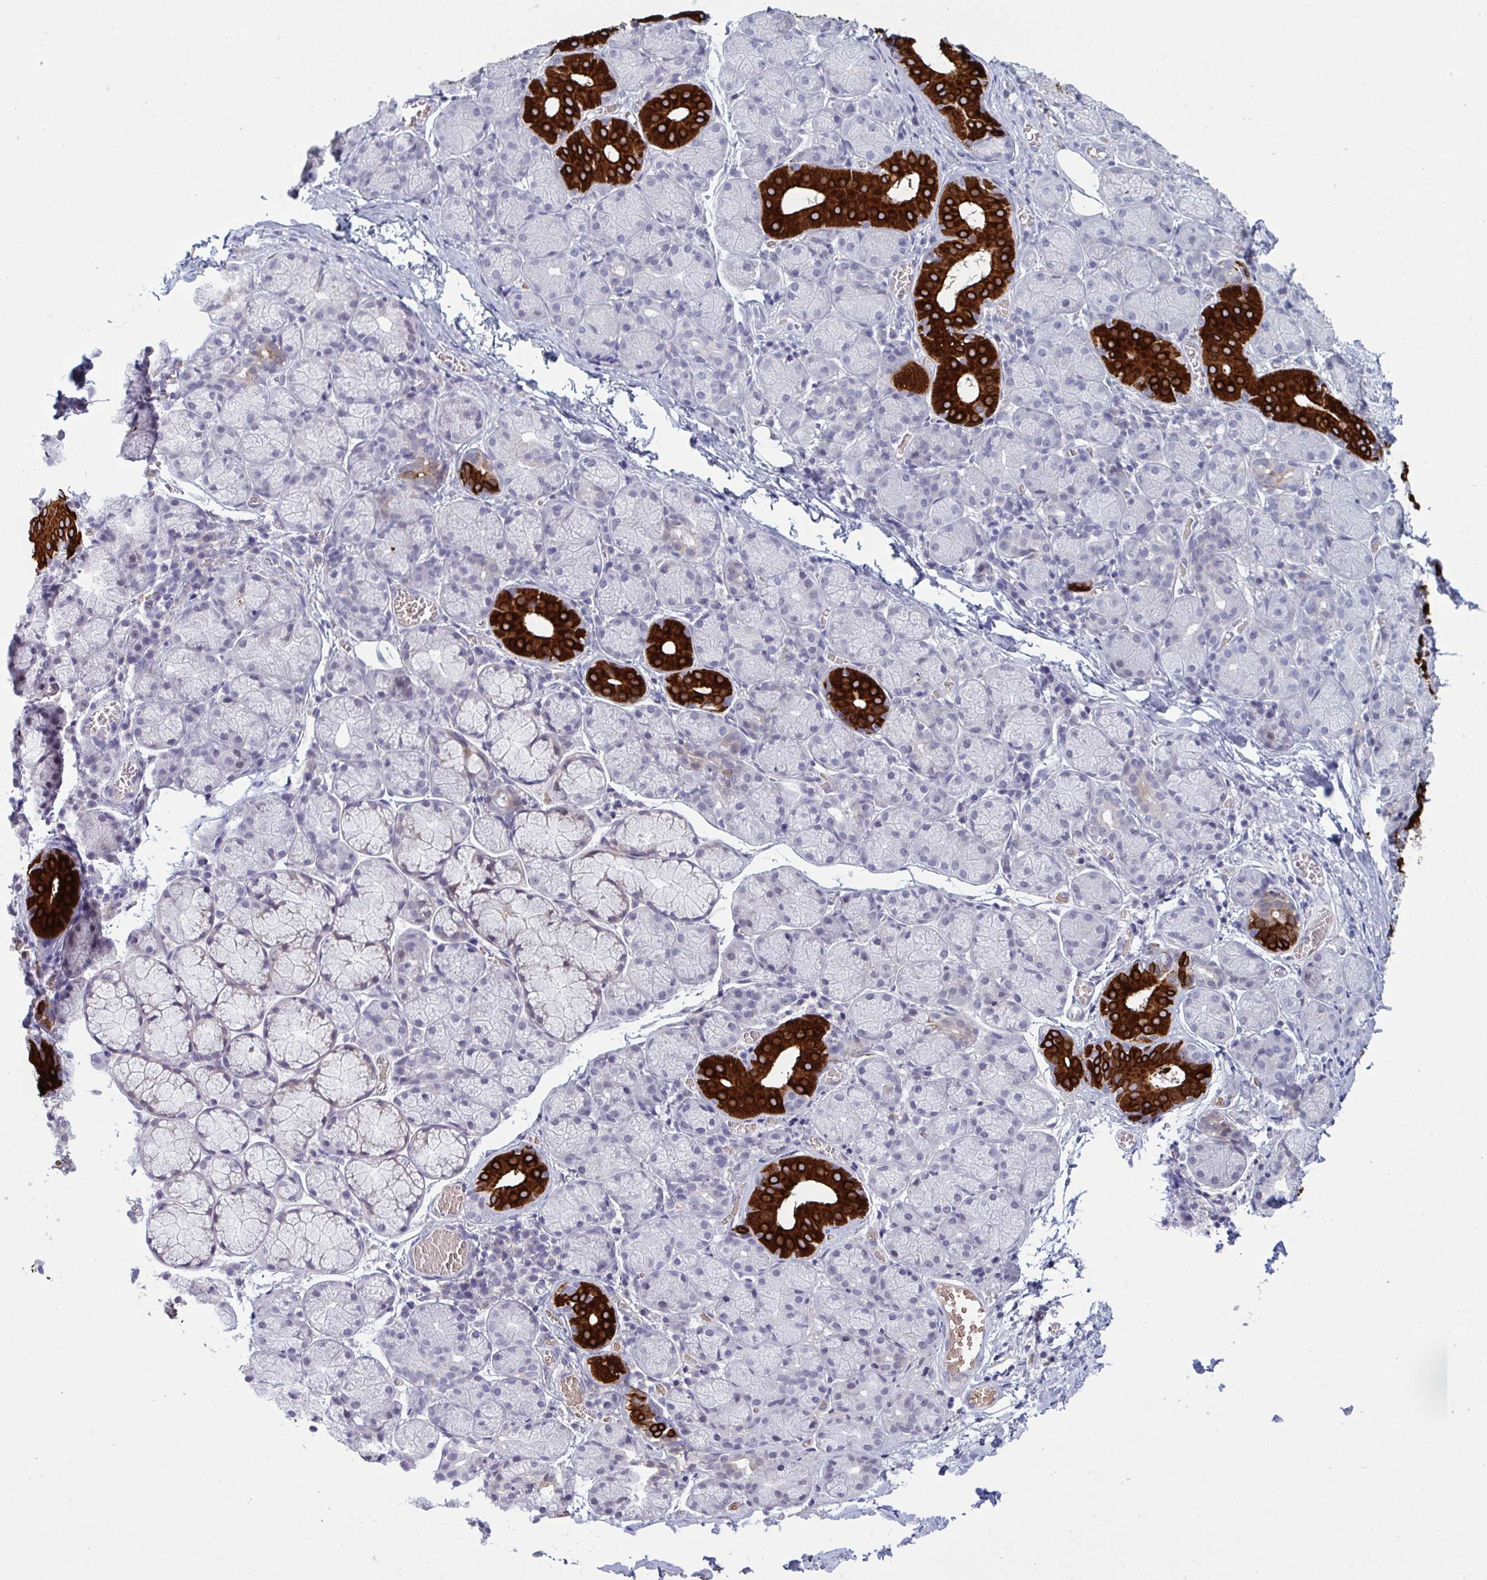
{"staining": {"intensity": "strong", "quantity": "<25%", "location": "cytoplasmic/membranous"}, "tissue": "salivary gland", "cell_type": "Glandular cells", "image_type": "normal", "snomed": [{"axis": "morphology", "description": "Normal tissue, NOS"}, {"axis": "topography", "description": "Salivary gland"}], "caption": "A high-resolution micrograph shows IHC staining of unremarkable salivary gland, which demonstrates strong cytoplasmic/membranous staining in about <25% of glandular cells.", "gene": "HSD11B2", "patient": {"sex": "female", "age": 24}}